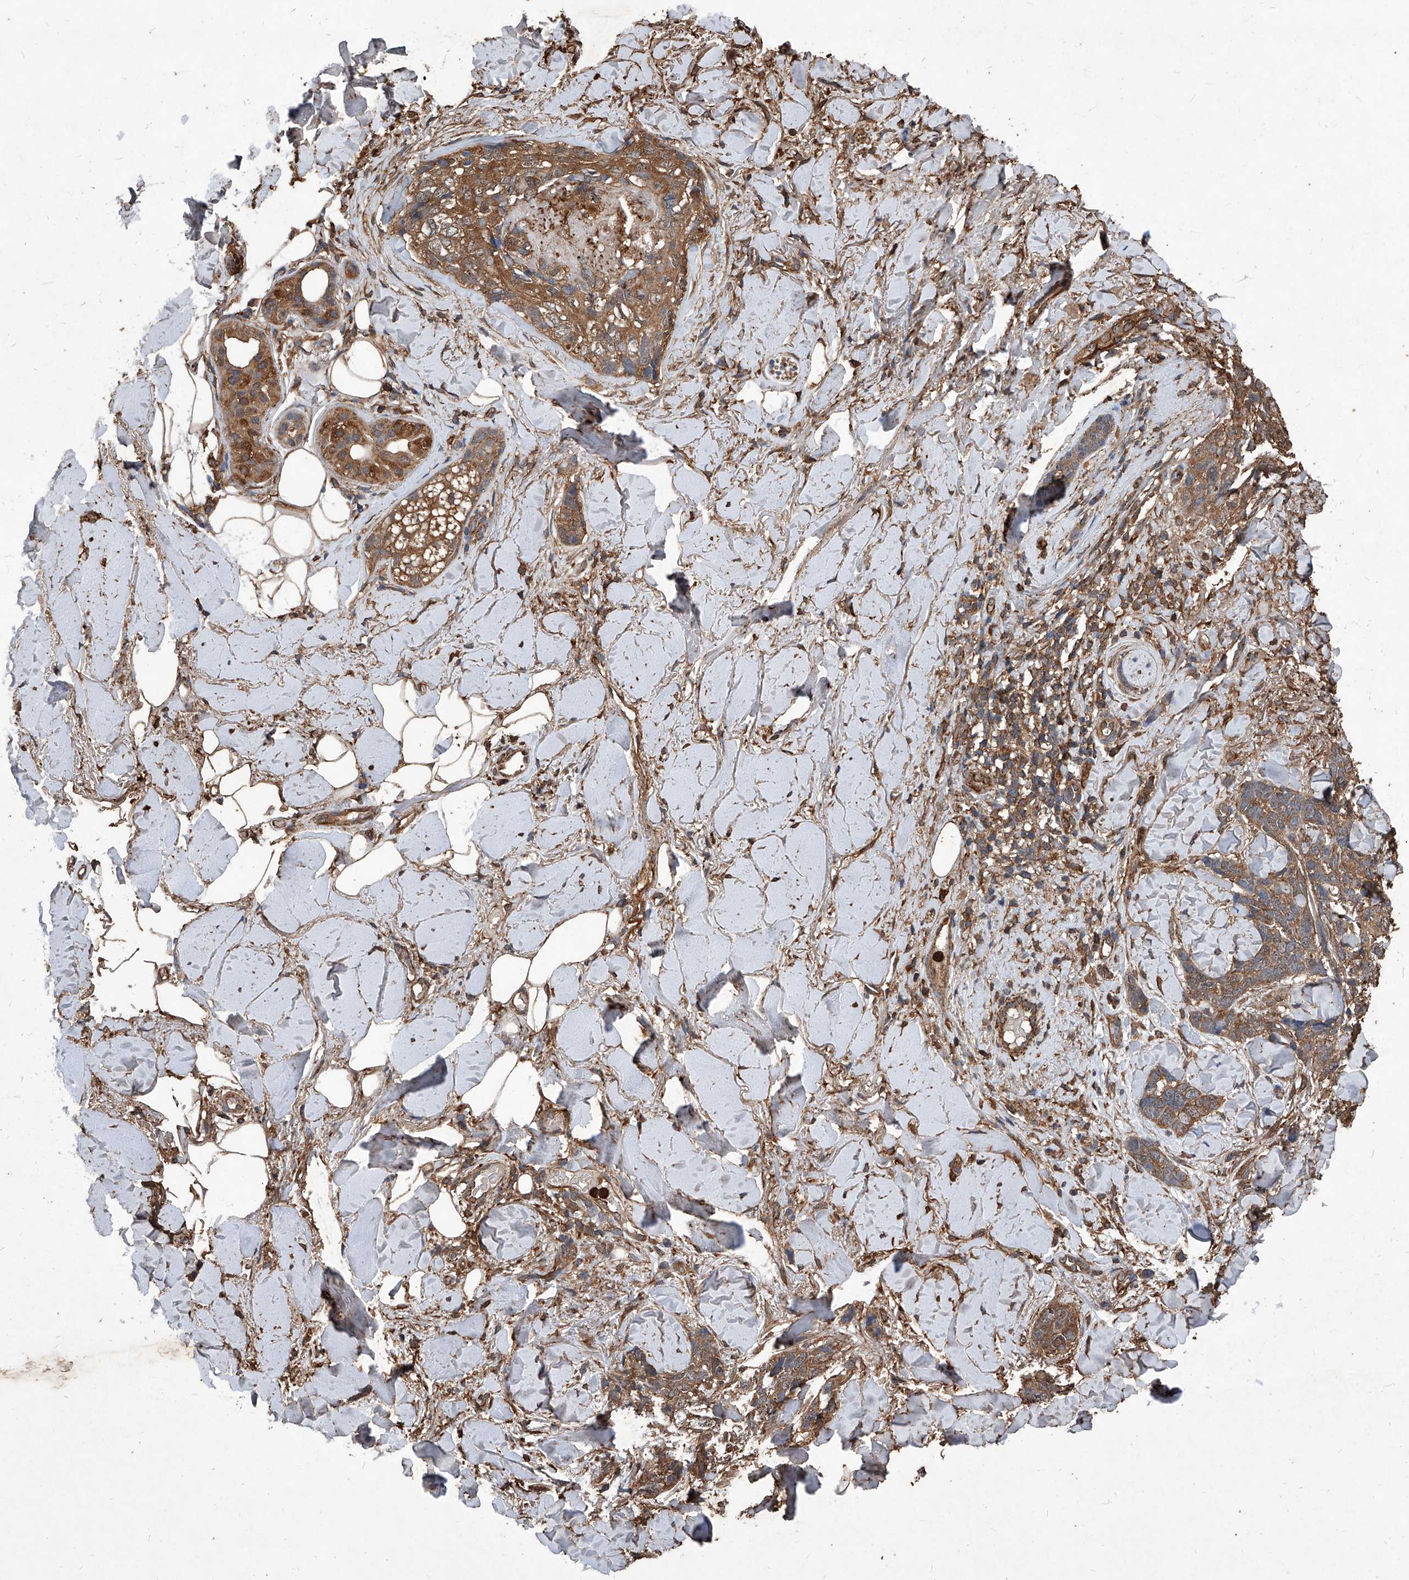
{"staining": {"intensity": "moderate", "quantity": ">75%", "location": "cytoplasmic/membranous"}, "tissue": "skin cancer", "cell_type": "Tumor cells", "image_type": "cancer", "snomed": [{"axis": "morphology", "description": "Basal cell carcinoma"}, {"axis": "topography", "description": "Skin"}], "caption": "DAB (3,3'-diaminobenzidine) immunohistochemical staining of basal cell carcinoma (skin) reveals moderate cytoplasmic/membranous protein positivity in about >75% of tumor cells.", "gene": "UCP2", "patient": {"sex": "female", "age": 82}}